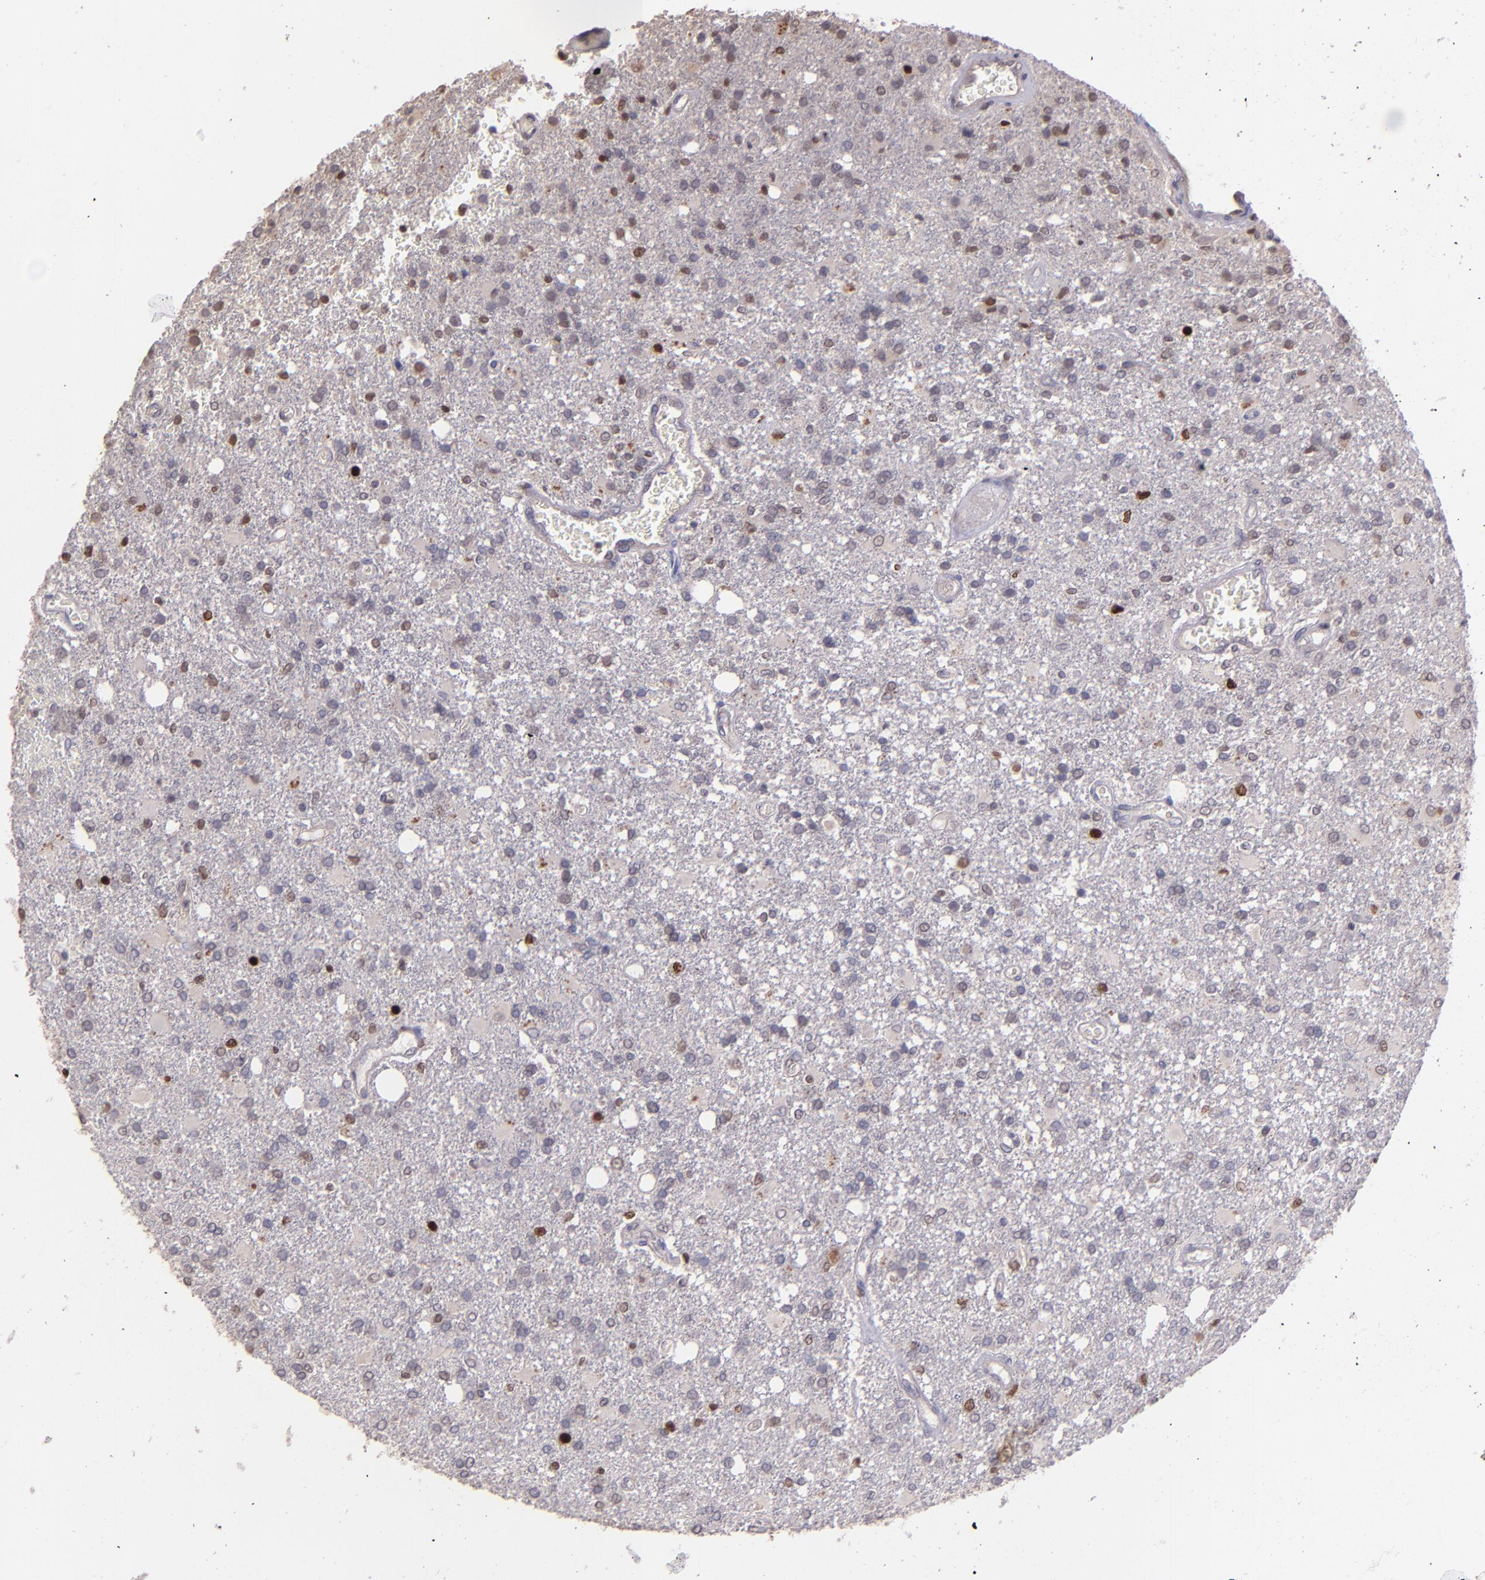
{"staining": {"intensity": "weak", "quantity": "<25%", "location": "nuclear"}, "tissue": "glioma", "cell_type": "Tumor cells", "image_type": "cancer", "snomed": [{"axis": "morphology", "description": "Glioma, malignant, High grade"}, {"axis": "topography", "description": "Cerebral cortex"}], "caption": "This is a image of immunohistochemistry (IHC) staining of glioma, which shows no staining in tumor cells.", "gene": "NUP62CL", "patient": {"sex": "male", "age": 79}}